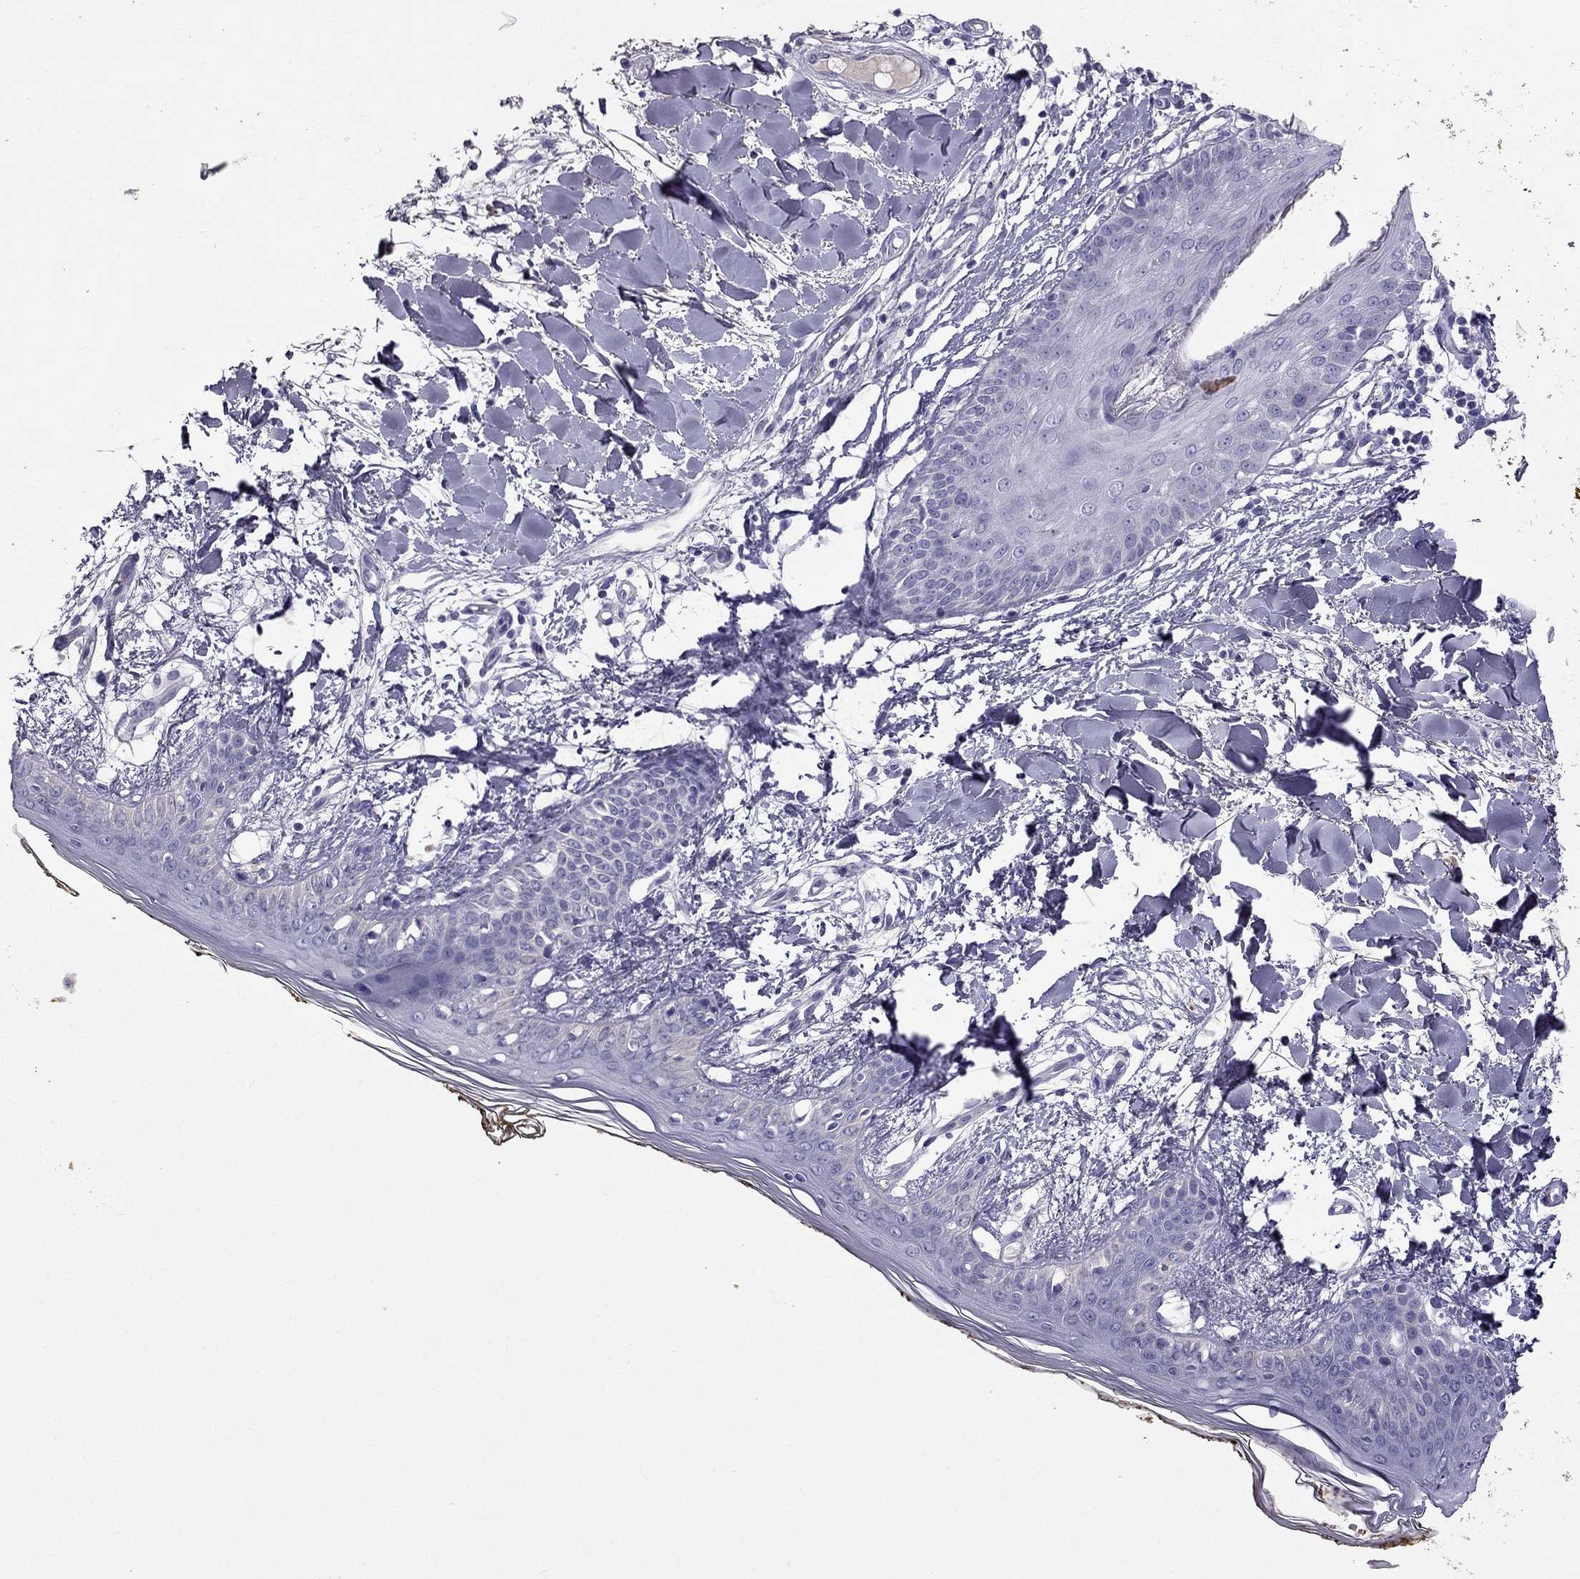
{"staining": {"intensity": "negative", "quantity": "none", "location": "none"}, "tissue": "skin", "cell_type": "Fibroblasts", "image_type": "normal", "snomed": [{"axis": "morphology", "description": "Normal tissue, NOS"}, {"axis": "topography", "description": "Skin"}], "caption": "High magnification brightfield microscopy of unremarkable skin stained with DAB (brown) and counterstained with hematoxylin (blue): fibroblasts show no significant expression.", "gene": "STOML3", "patient": {"sex": "female", "age": 34}}